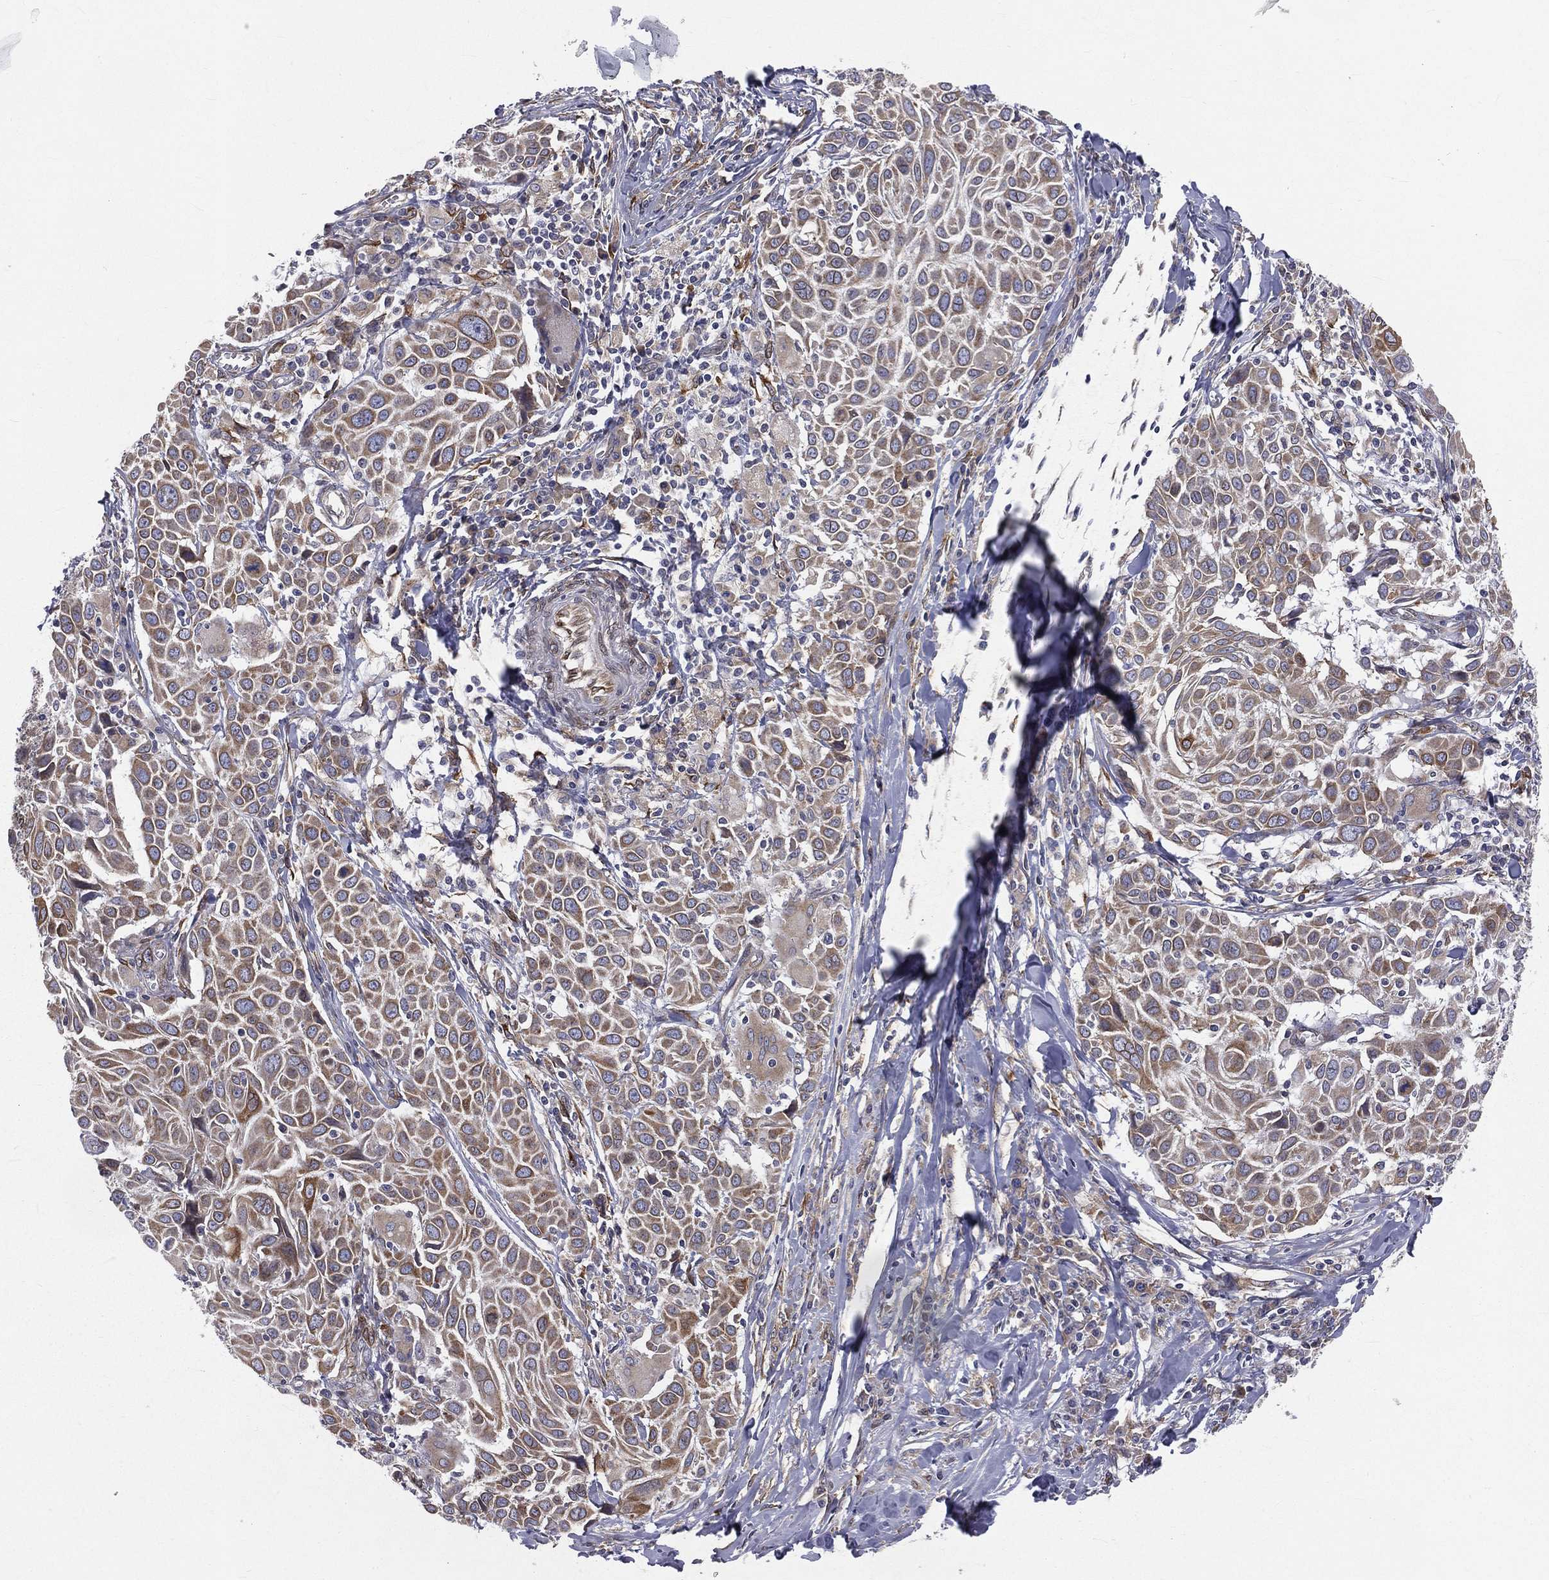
{"staining": {"intensity": "moderate", "quantity": "25%-75%", "location": "cytoplasmic/membranous"}, "tissue": "lung cancer", "cell_type": "Tumor cells", "image_type": "cancer", "snomed": [{"axis": "morphology", "description": "Squamous cell carcinoma, NOS"}, {"axis": "topography", "description": "Lung"}], "caption": "Immunohistochemical staining of lung cancer reveals moderate cytoplasmic/membranous protein staining in approximately 25%-75% of tumor cells.", "gene": "PGRMC1", "patient": {"sex": "male", "age": 57}}